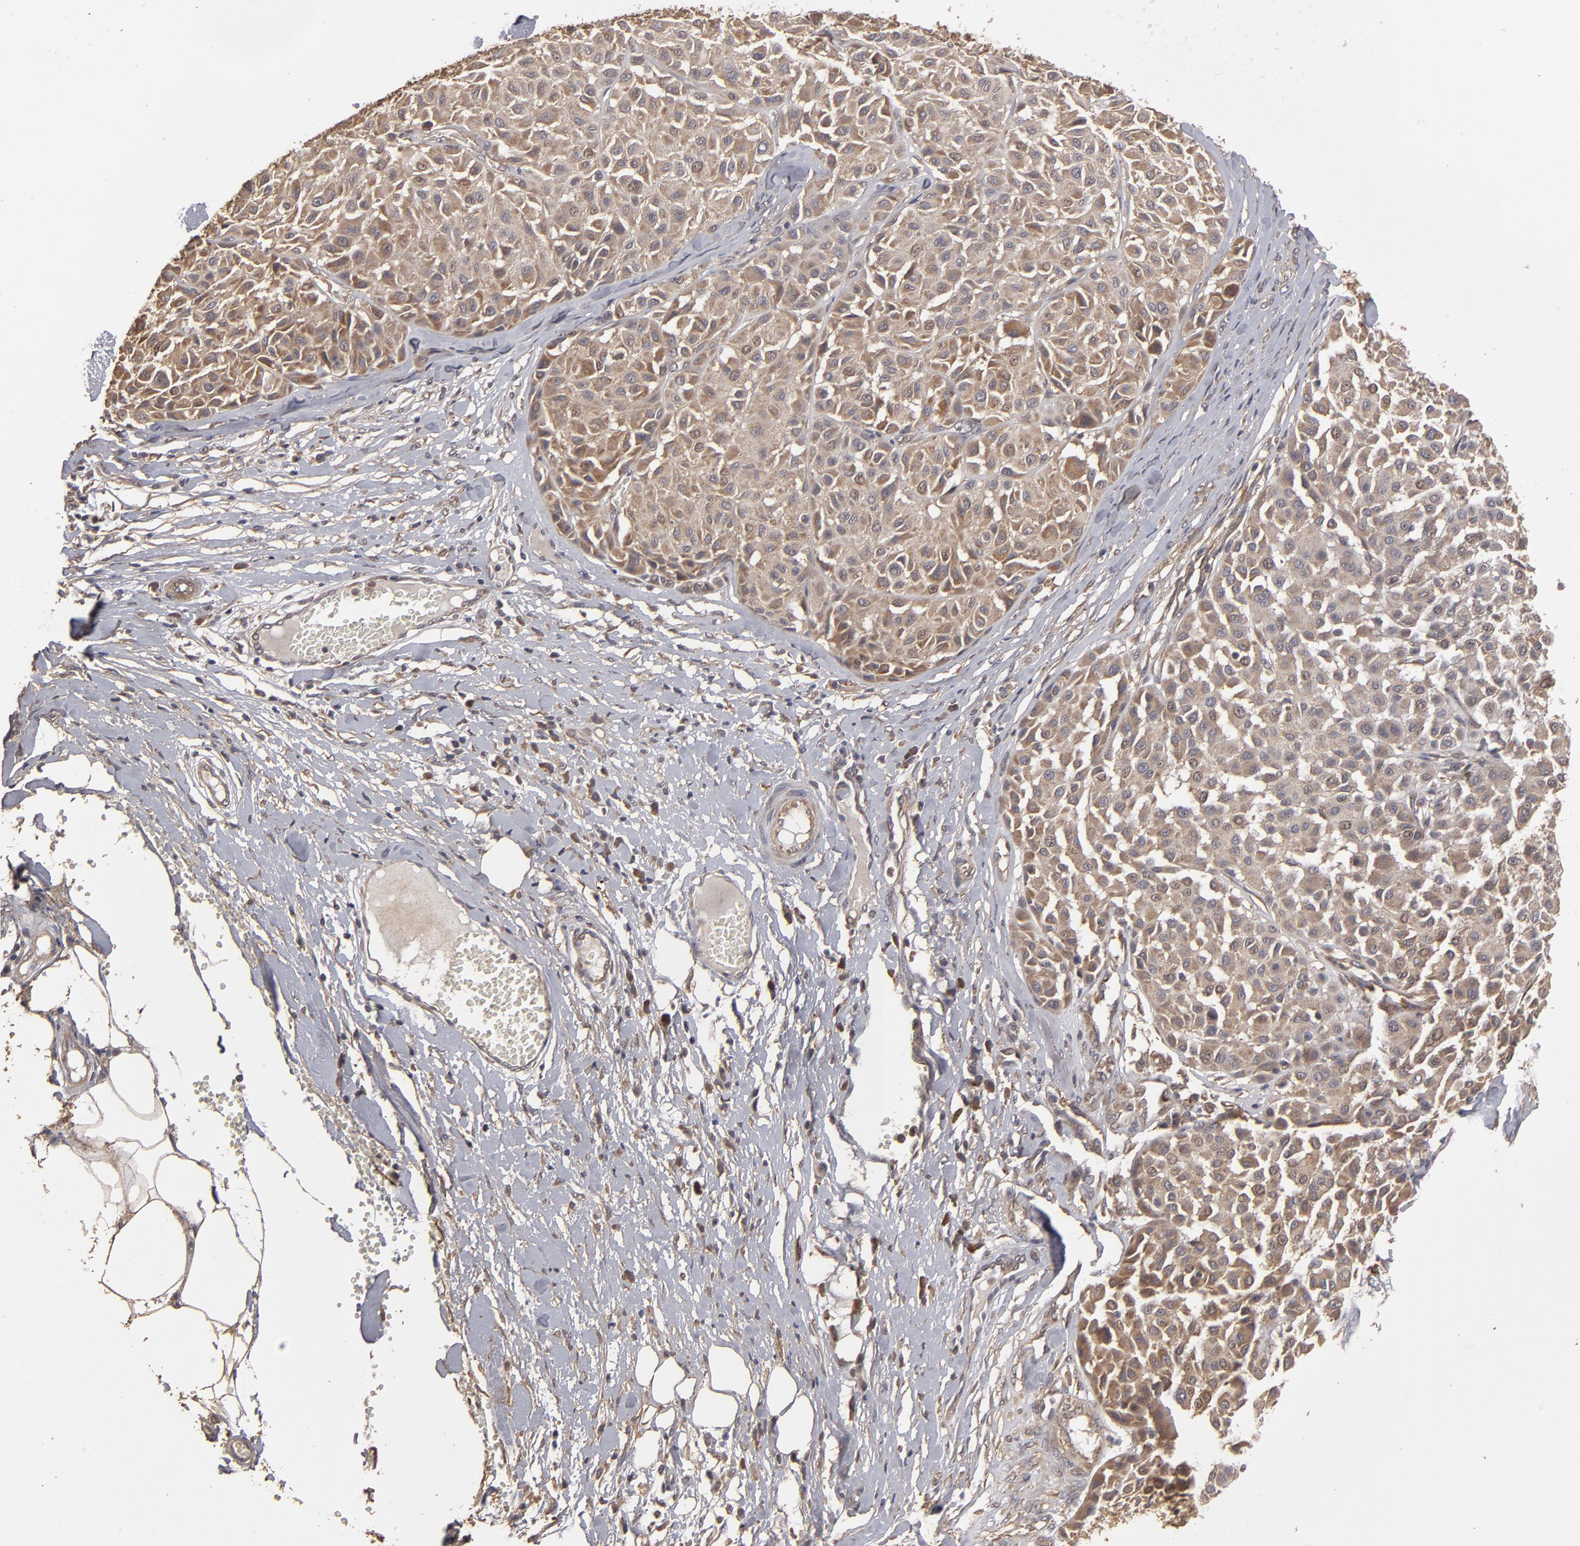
{"staining": {"intensity": "moderate", "quantity": ">75%", "location": "cytoplasmic/membranous"}, "tissue": "melanoma", "cell_type": "Tumor cells", "image_type": "cancer", "snomed": [{"axis": "morphology", "description": "Malignant melanoma, Metastatic site"}, {"axis": "topography", "description": "Soft tissue"}], "caption": "Protein expression analysis of malignant melanoma (metastatic site) exhibits moderate cytoplasmic/membranous expression in approximately >75% of tumor cells. The staining was performed using DAB, with brown indicating positive protein expression. Nuclei are stained blue with hematoxylin.", "gene": "MMP2", "patient": {"sex": "male", "age": 41}}